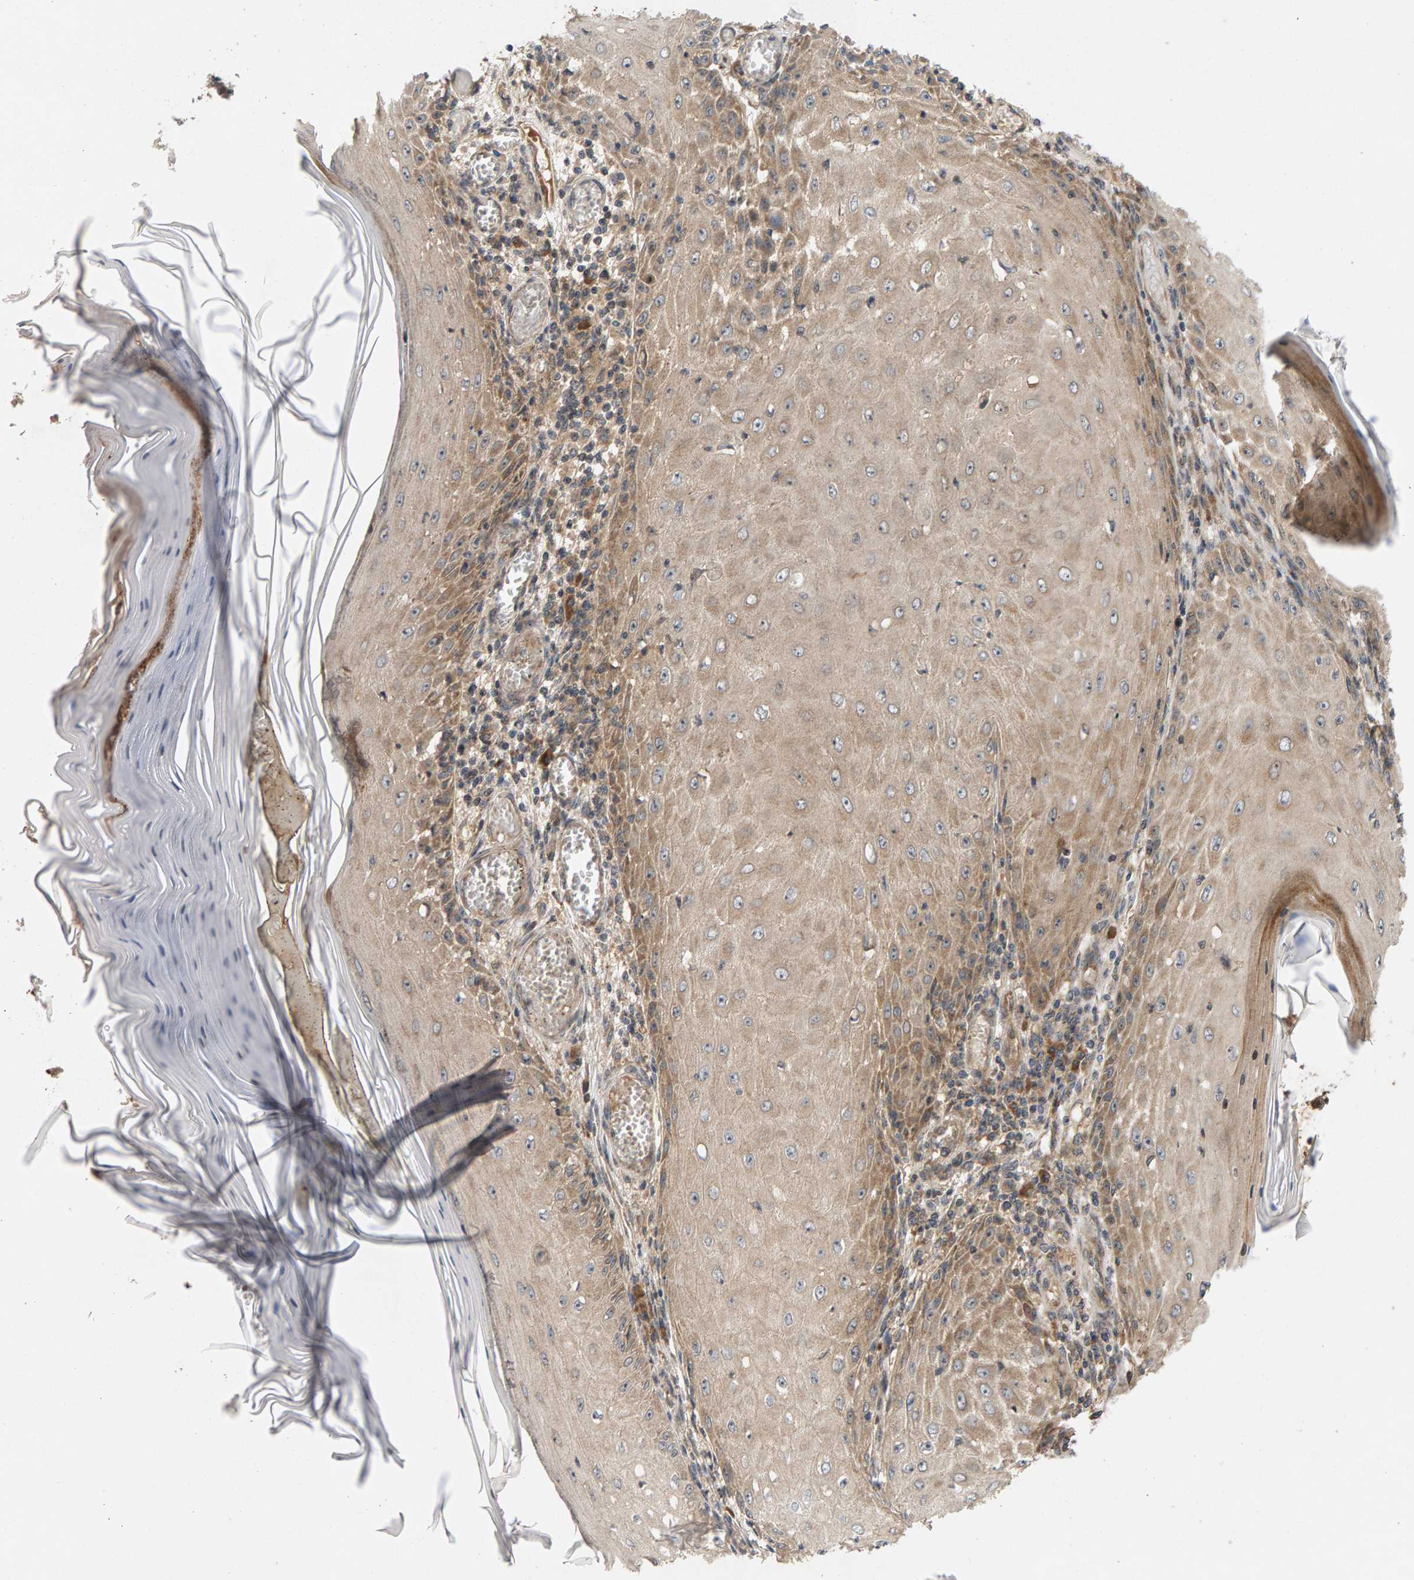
{"staining": {"intensity": "weak", "quantity": ">75%", "location": "cytoplasmic/membranous"}, "tissue": "skin cancer", "cell_type": "Tumor cells", "image_type": "cancer", "snomed": [{"axis": "morphology", "description": "Squamous cell carcinoma, NOS"}, {"axis": "topography", "description": "Skin"}], "caption": "Human skin cancer stained with a brown dye displays weak cytoplasmic/membranous positive expression in approximately >75% of tumor cells.", "gene": "BAHCC1", "patient": {"sex": "female", "age": 73}}